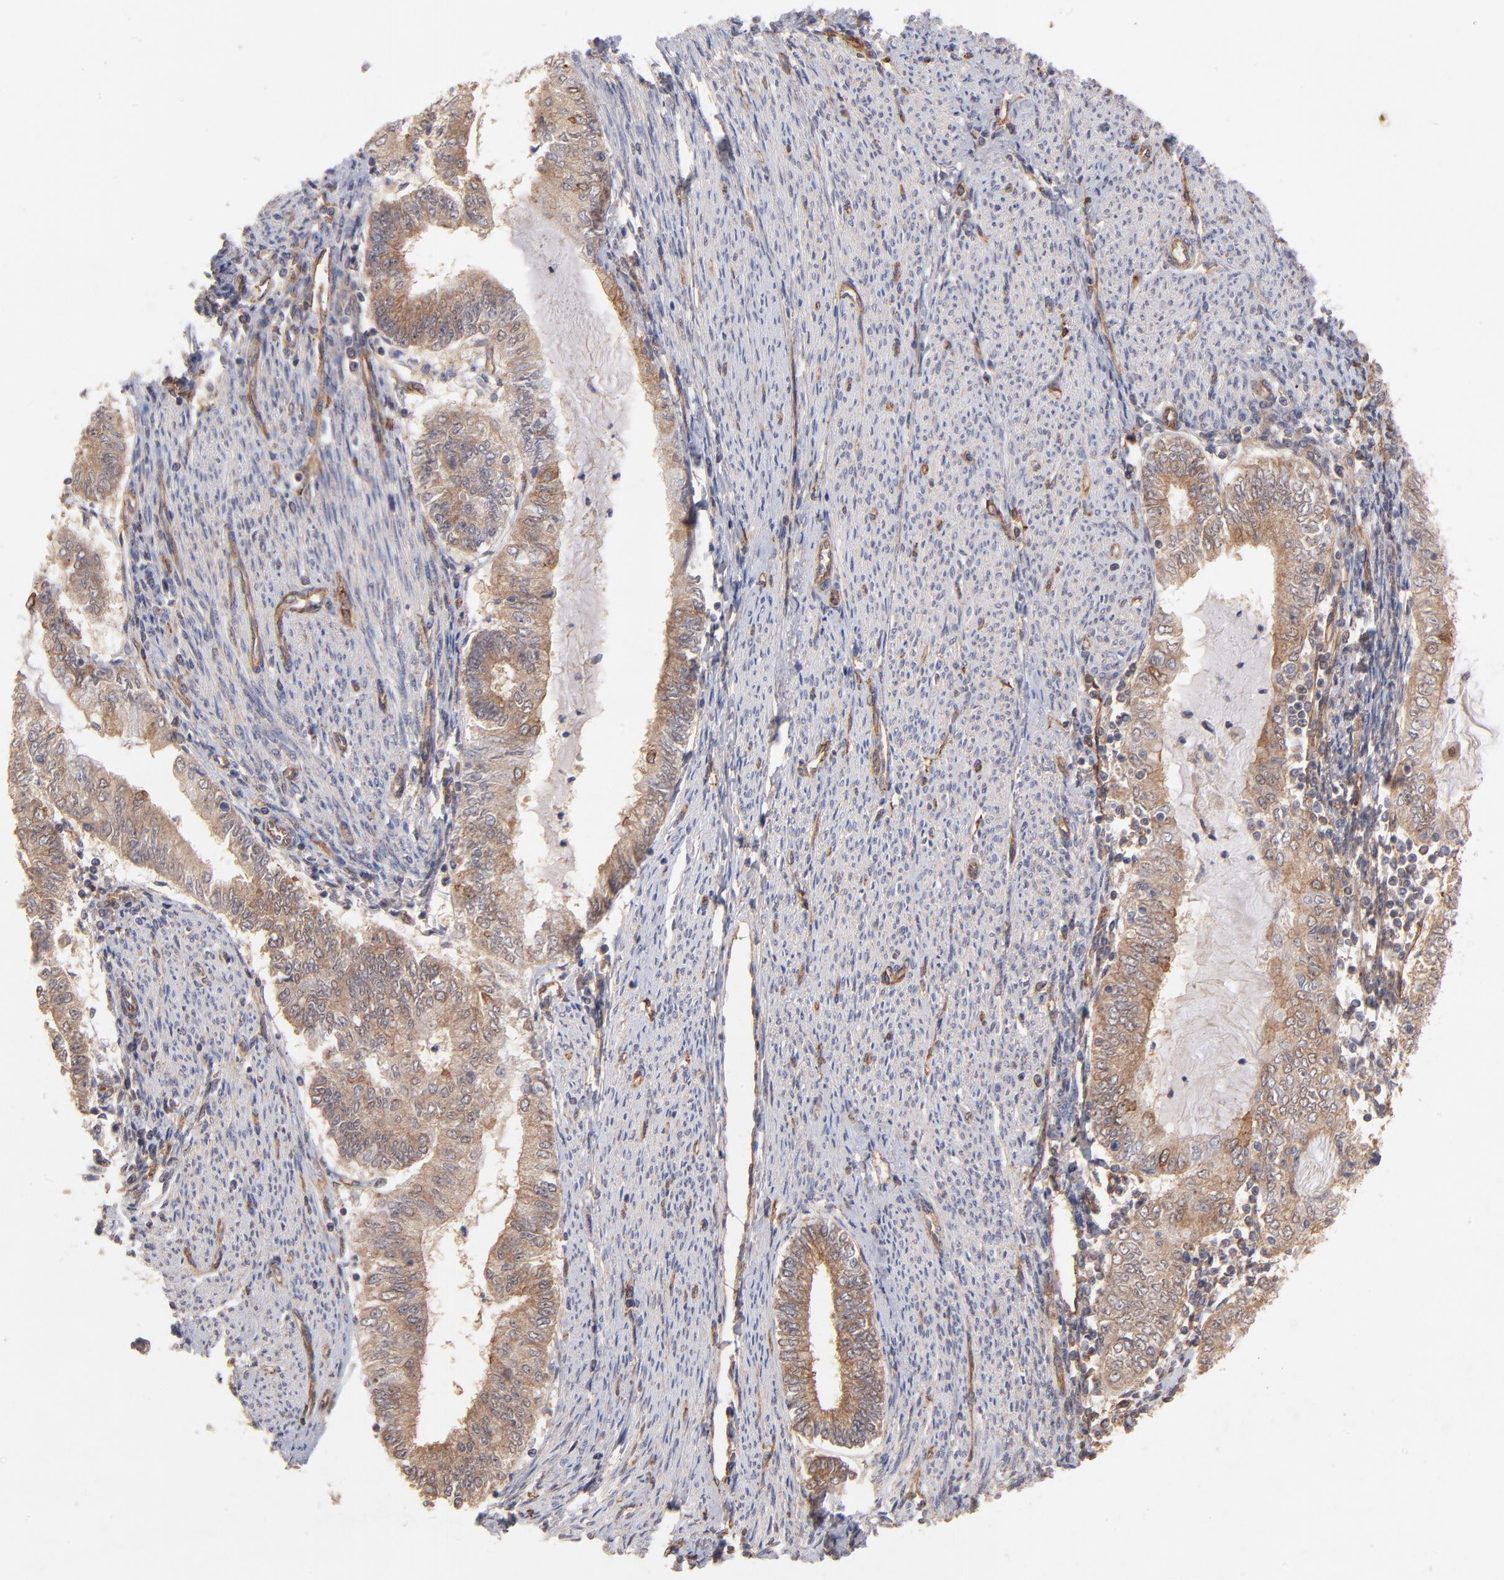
{"staining": {"intensity": "moderate", "quantity": ">75%", "location": "cytoplasmic/membranous"}, "tissue": "endometrial cancer", "cell_type": "Tumor cells", "image_type": "cancer", "snomed": [{"axis": "morphology", "description": "Adenocarcinoma, NOS"}, {"axis": "topography", "description": "Endometrium"}], "caption": "Endometrial cancer stained for a protein reveals moderate cytoplasmic/membranous positivity in tumor cells. (IHC, brightfield microscopy, high magnification).", "gene": "STAP2", "patient": {"sex": "female", "age": 66}}